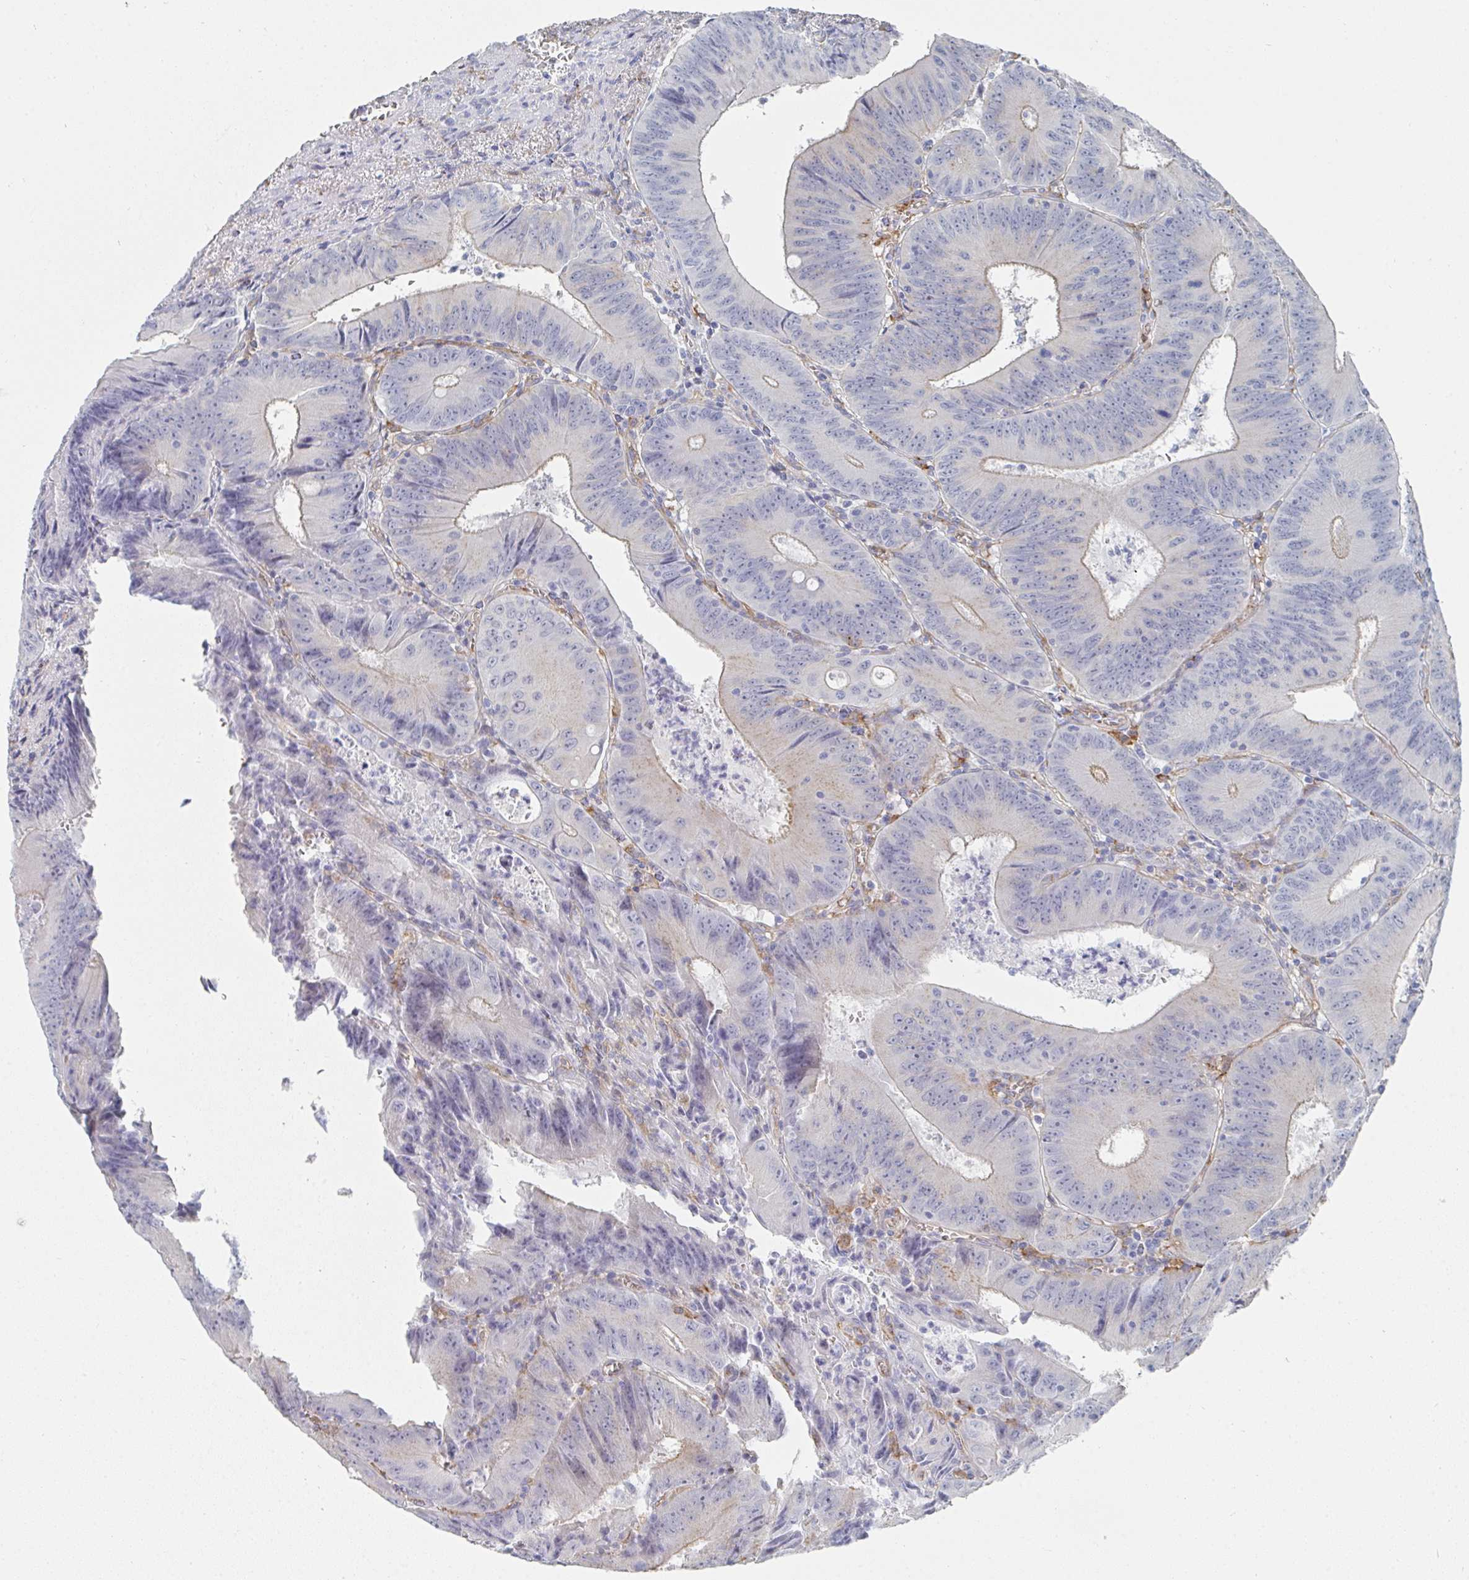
{"staining": {"intensity": "negative", "quantity": "none", "location": "none"}, "tissue": "colorectal cancer", "cell_type": "Tumor cells", "image_type": "cancer", "snomed": [{"axis": "morphology", "description": "Adenocarcinoma, NOS"}, {"axis": "topography", "description": "Rectum"}], "caption": "This is an immunohistochemistry (IHC) histopathology image of human colorectal cancer. There is no staining in tumor cells.", "gene": "DAB2", "patient": {"sex": "female", "age": 72}}